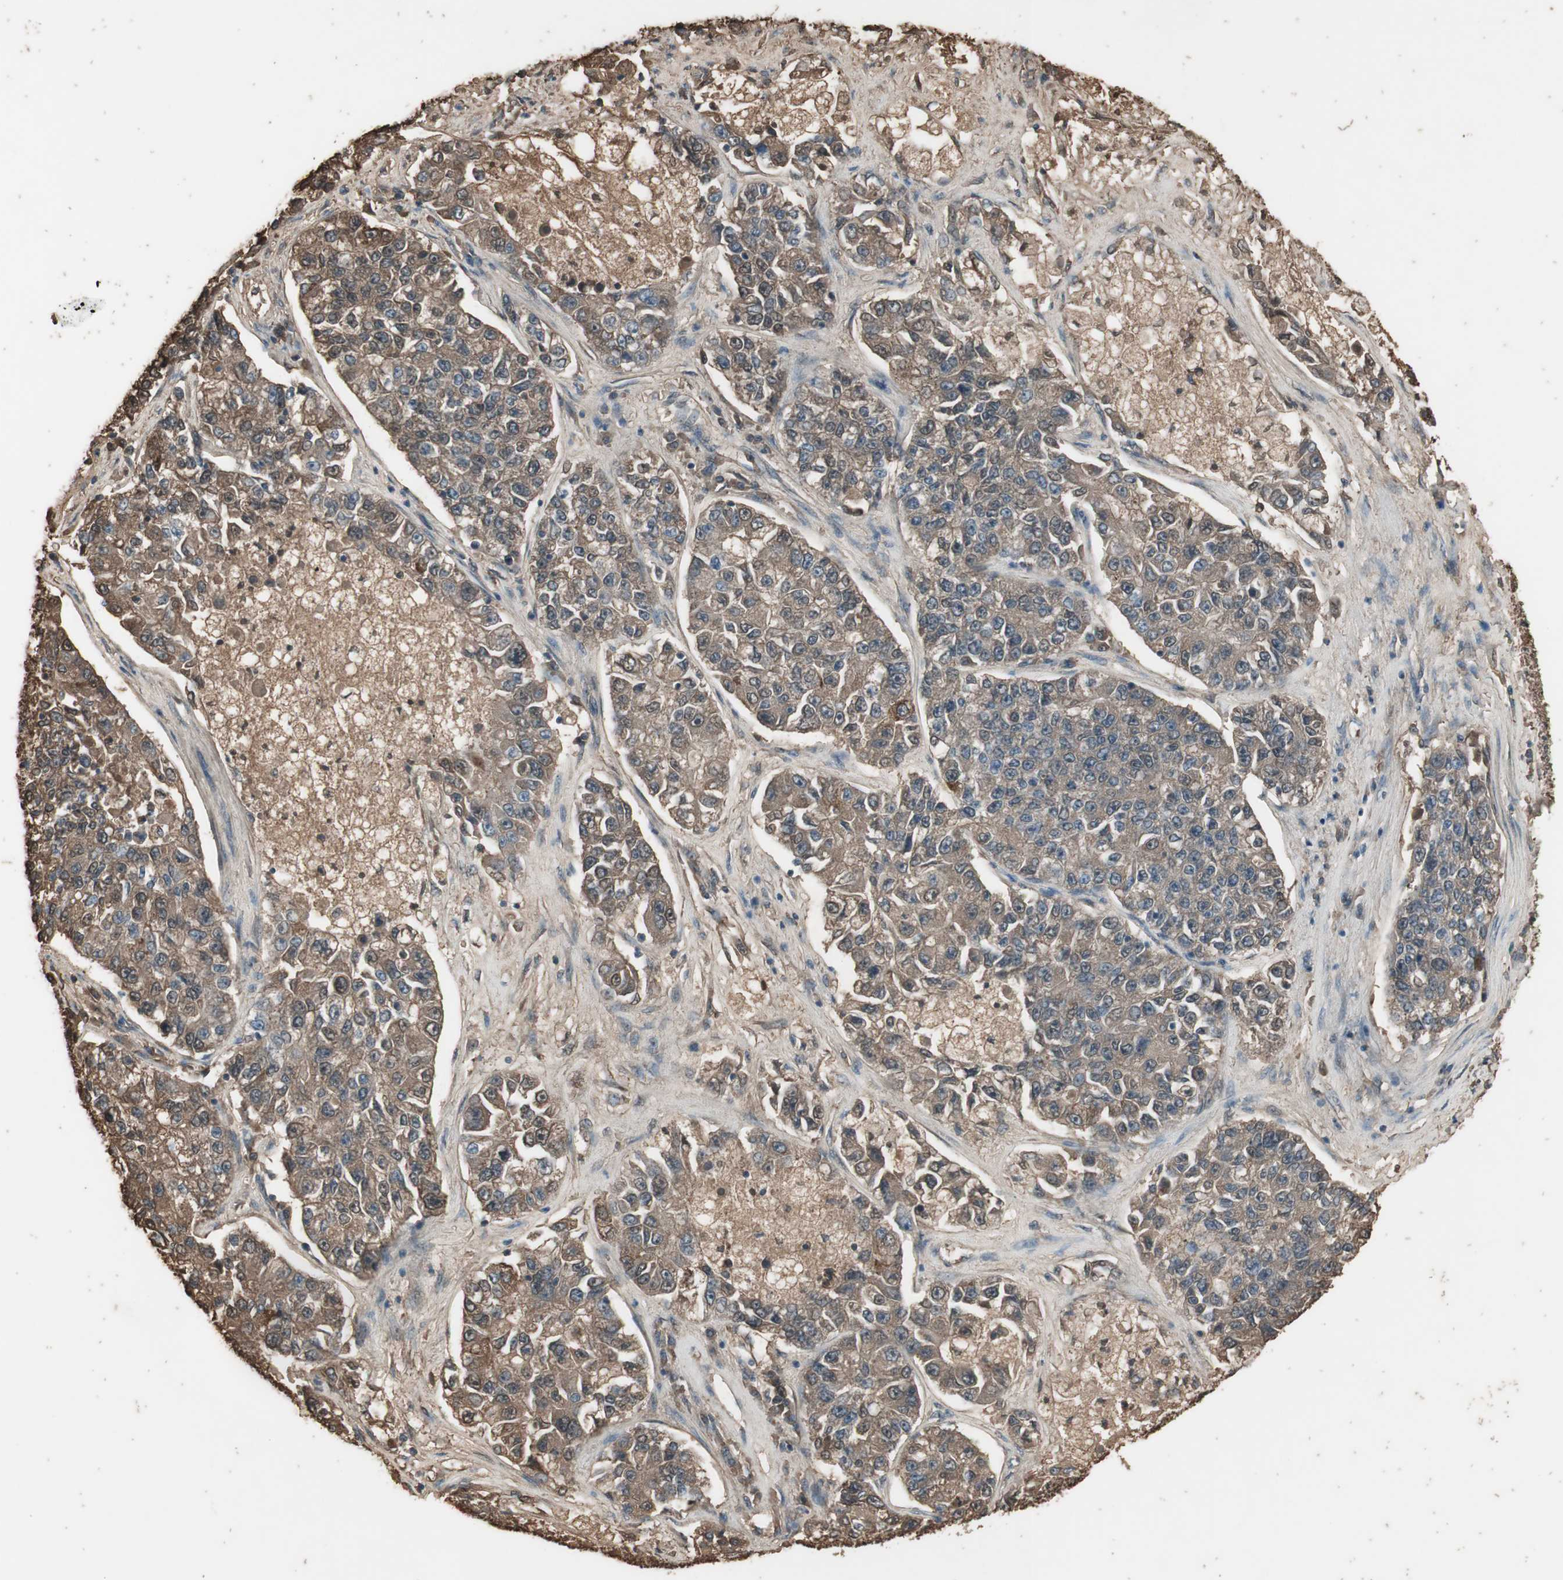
{"staining": {"intensity": "moderate", "quantity": ">75%", "location": "cytoplasmic/membranous"}, "tissue": "lung cancer", "cell_type": "Tumor cells", "image_type": "cancer", "snomed": [{"axis": "morphology", "description": "Adenocarcinoma, NOS"}, {"axis": "topography", "description": "Lung"}], "caption": "Protein expression analysis of lung adenocarcinoma reveals moderate cytoplasmic/membranous expression in approximately >75% of tumor cells.", "gene": "MMP14", "patient": {"sex": "male", "age": 49}}